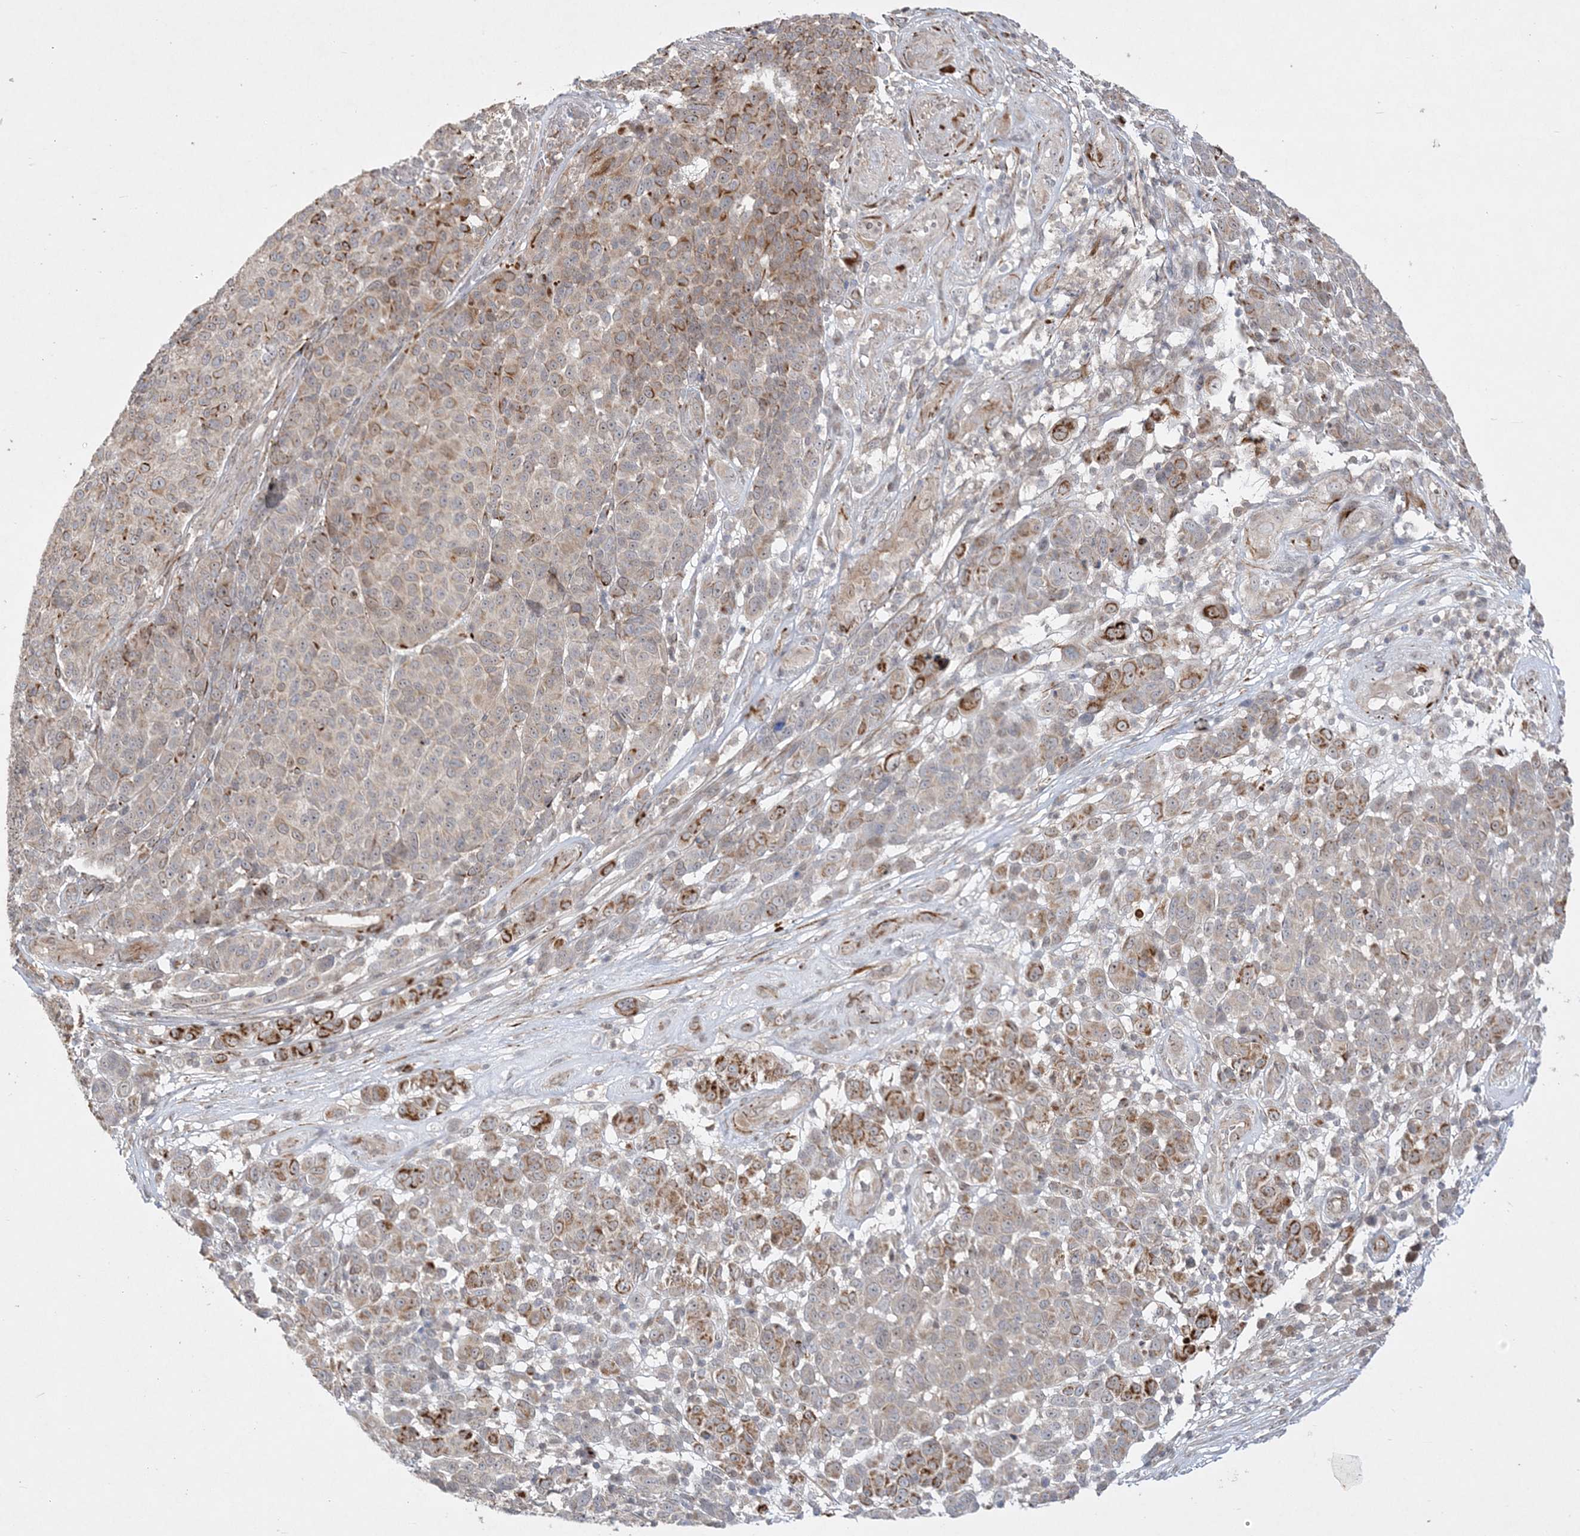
{"staining": {"intensity": "moderate", "quantity": "<25%", "location": "cytoplasmic/membranous"}, "tissue": "melanoma", "cell_type": "Tumor cells", "image_type": "cancer", "snomed": [{"axis": "morphology", "description": "Malignant melanoma, NOS"}, {"axis": "topography", "description": "Skin"}], "caption": "Protein staining reveals moderate cytoplasmic/membranous staining in about <25% of tumor cells in melanoma.", "gene": "INPP1", "patient": {"sex": "male", "age": 49}}